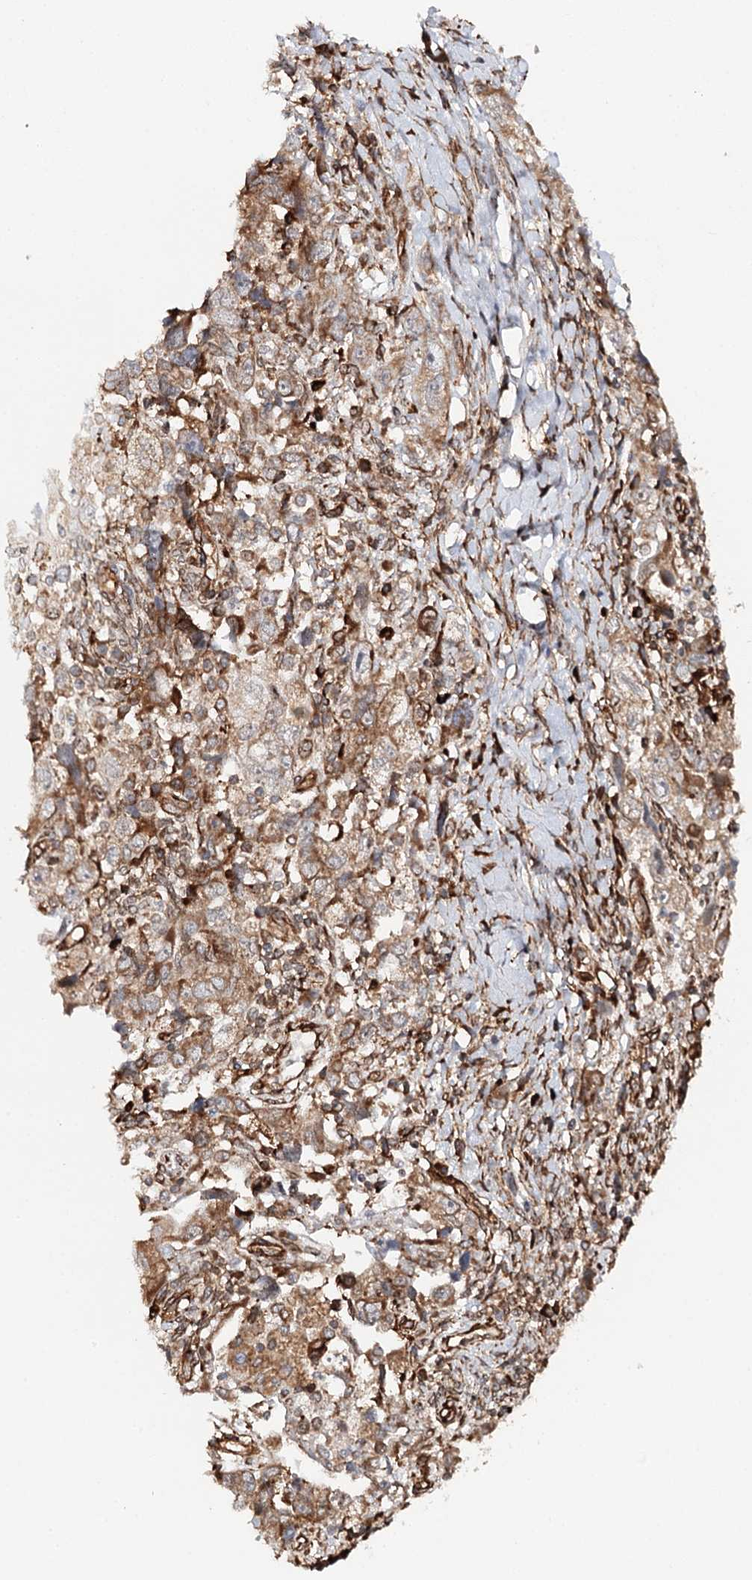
{"staining": {"intensity": "moderate", "quantity": ">75%", "location": "cytoplasmic/membranous"}, "tissue": "ovarian cancer", "cell_type": "Tumor cells", "image_type": "cancer", "snomed": [{"axis": "morphology", "description": "Carcinoma, NOS"}, {"axis": "morphology", "description": "Cystadenocarcinoma, serous, NOS"}, {"axis": "topography", "description": "Ovary"}], "caption": "An image of ovarian cancer stained for a protein reveals moderate cytoplasmic/membranous brown staining in tumor cells.", "gene": "MKNK1", "patient": {"sex": "female", "age": 69}}